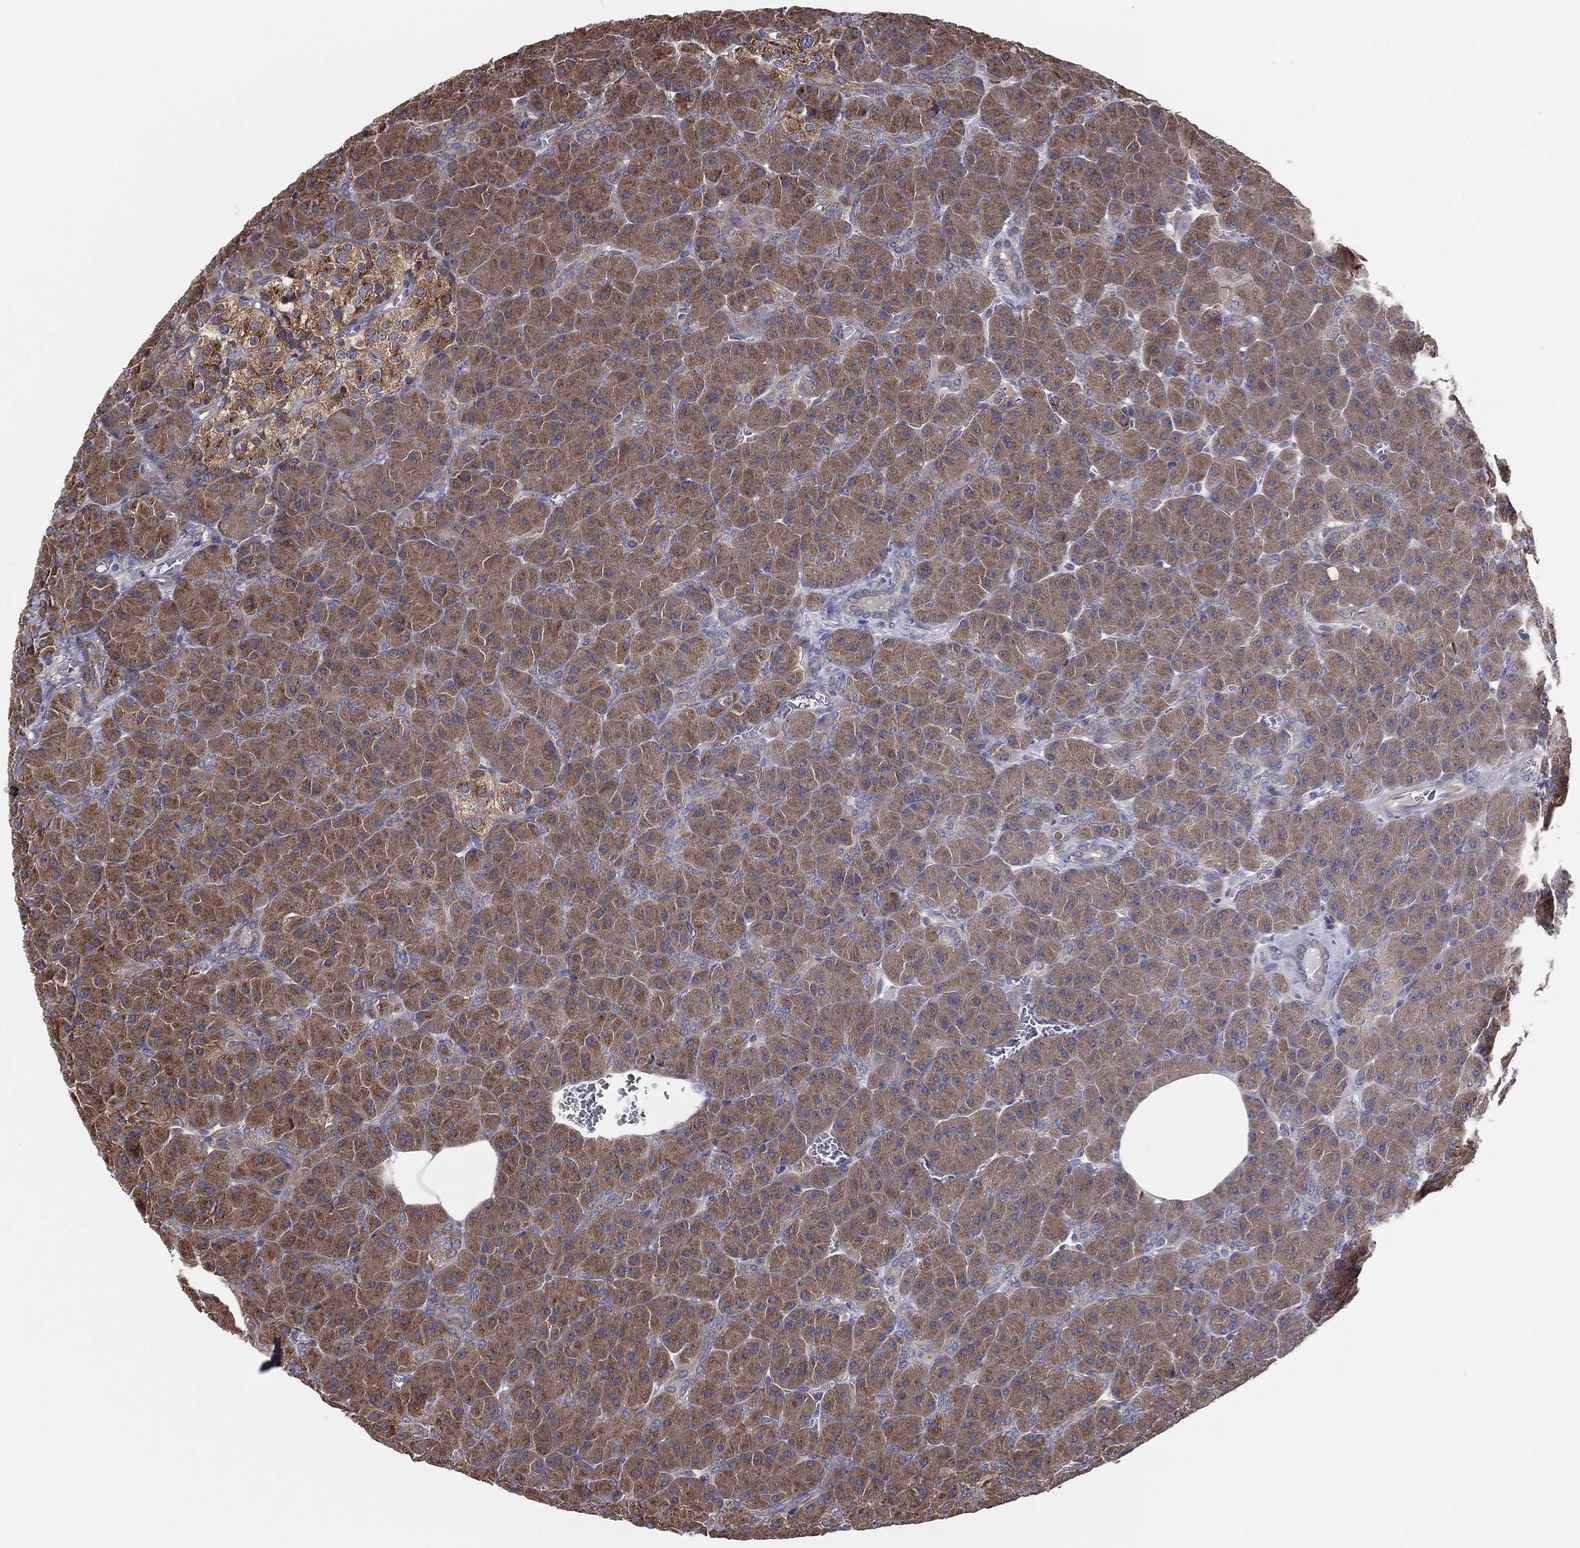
{"staining": {"intensity": "moderate", "quantity": ">75%", "location": "cytoplasmic/membranous"}, "tissue": "pancreas", "cell_type": "Exocrine glandular cells", "image_type": "normal", "snomed": [{"axis": "morphology", "description": "Normal tissue, NOS"}, {"axis": "topography", "description": "Pancreas"}], "caption": "The micrograph shows staining of normal pancreas, revealing moderate cytoplasmic/membranous protein positivity (brown color) within exocrine glandular cells.", "gene": "EIF2B5", "patient": {"sex": "male", "age": 61}}